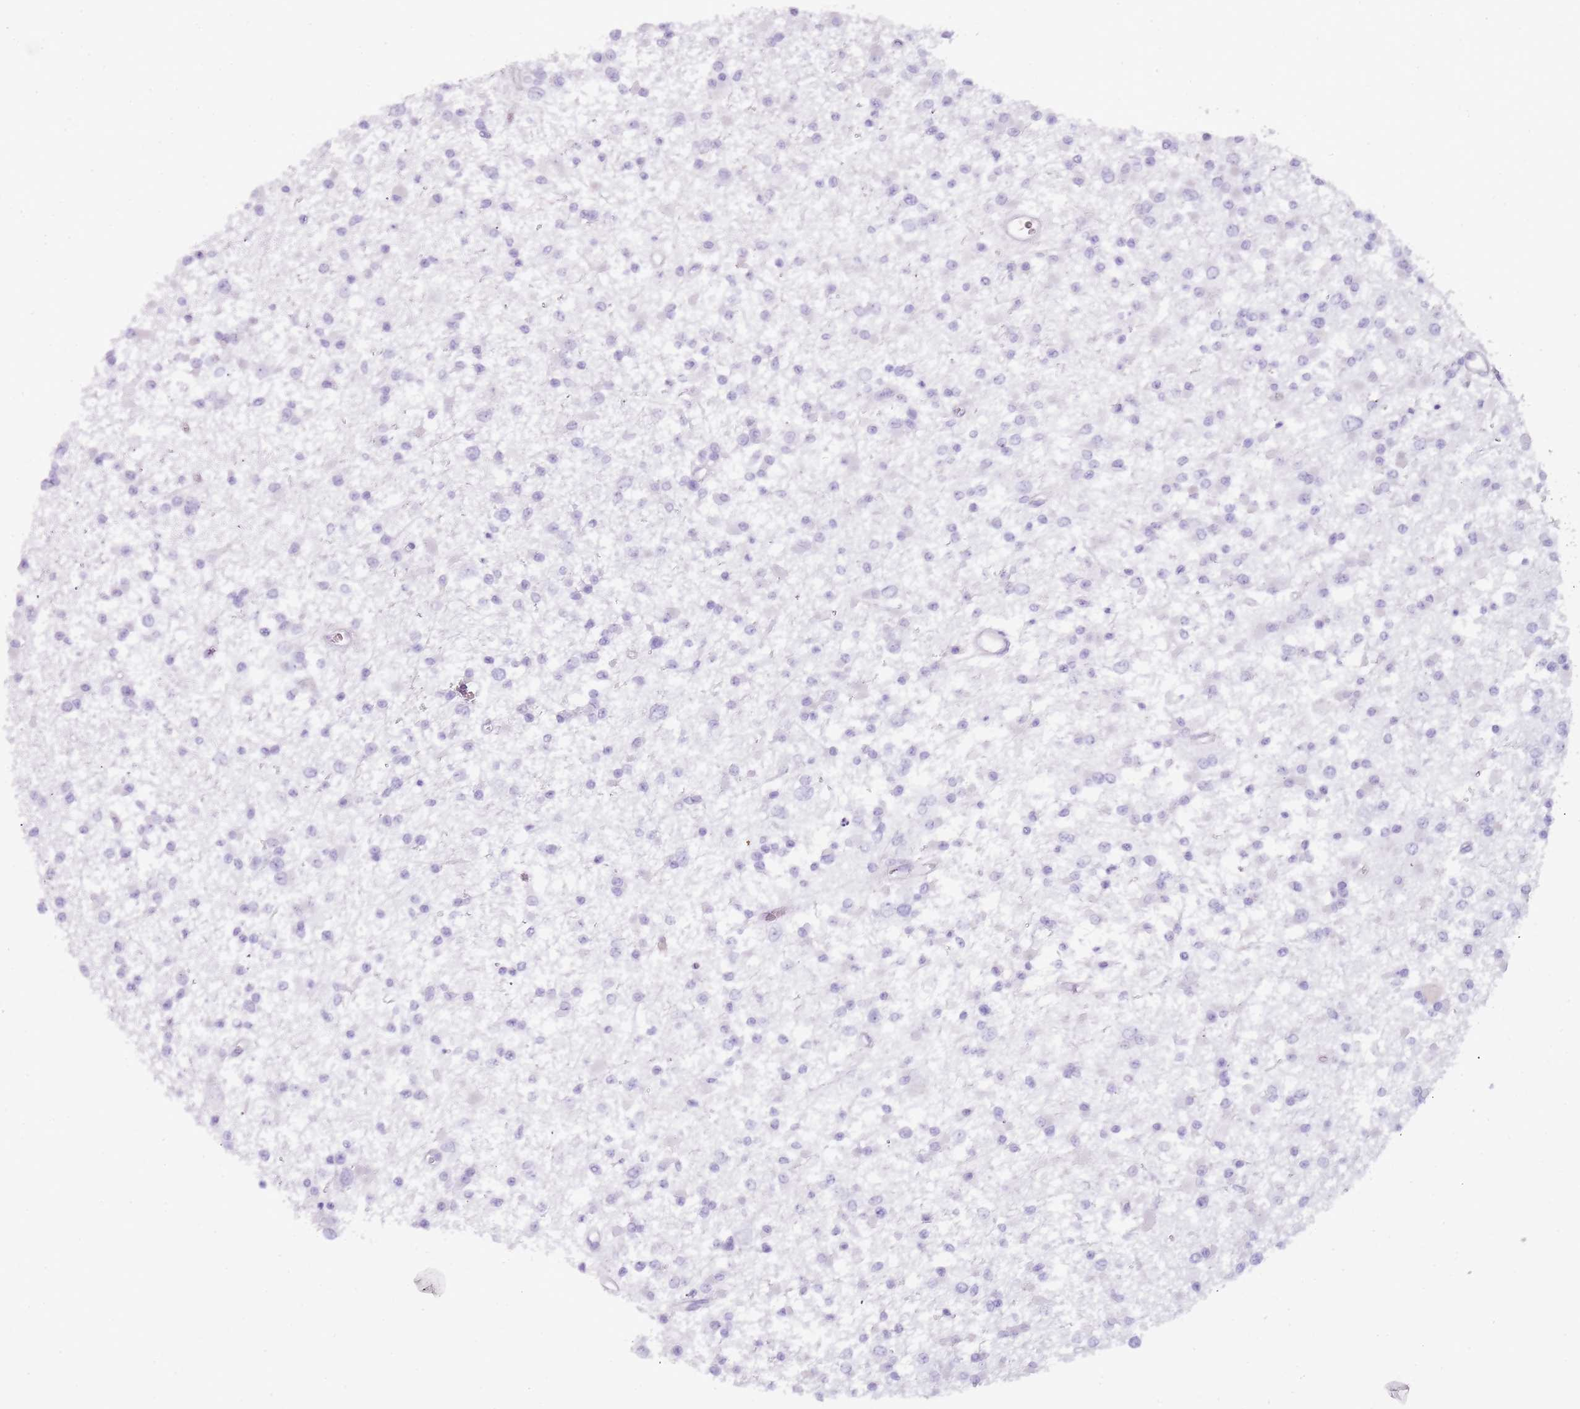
{"staining": {"intensity": "negative", "quantity": "none", "location": "none"}, "tissue": "glioma", "cell_type": "Tumor cells", "image_type": "cancer", "snomed": [{"axis": "morphology", "description": "Glioma, malignant, Low grade"}, {"axis": "topography", "description": "Brain"}], "caption": "Micrograph shows no protein staining in tumor cells of malignant glioma (low-grade) tissue. (Immunohistochemistry (ihc), brightfield microscopy, high magnification).", "gene": "CD177", "patient": {"sex": "female", "age": 22}}